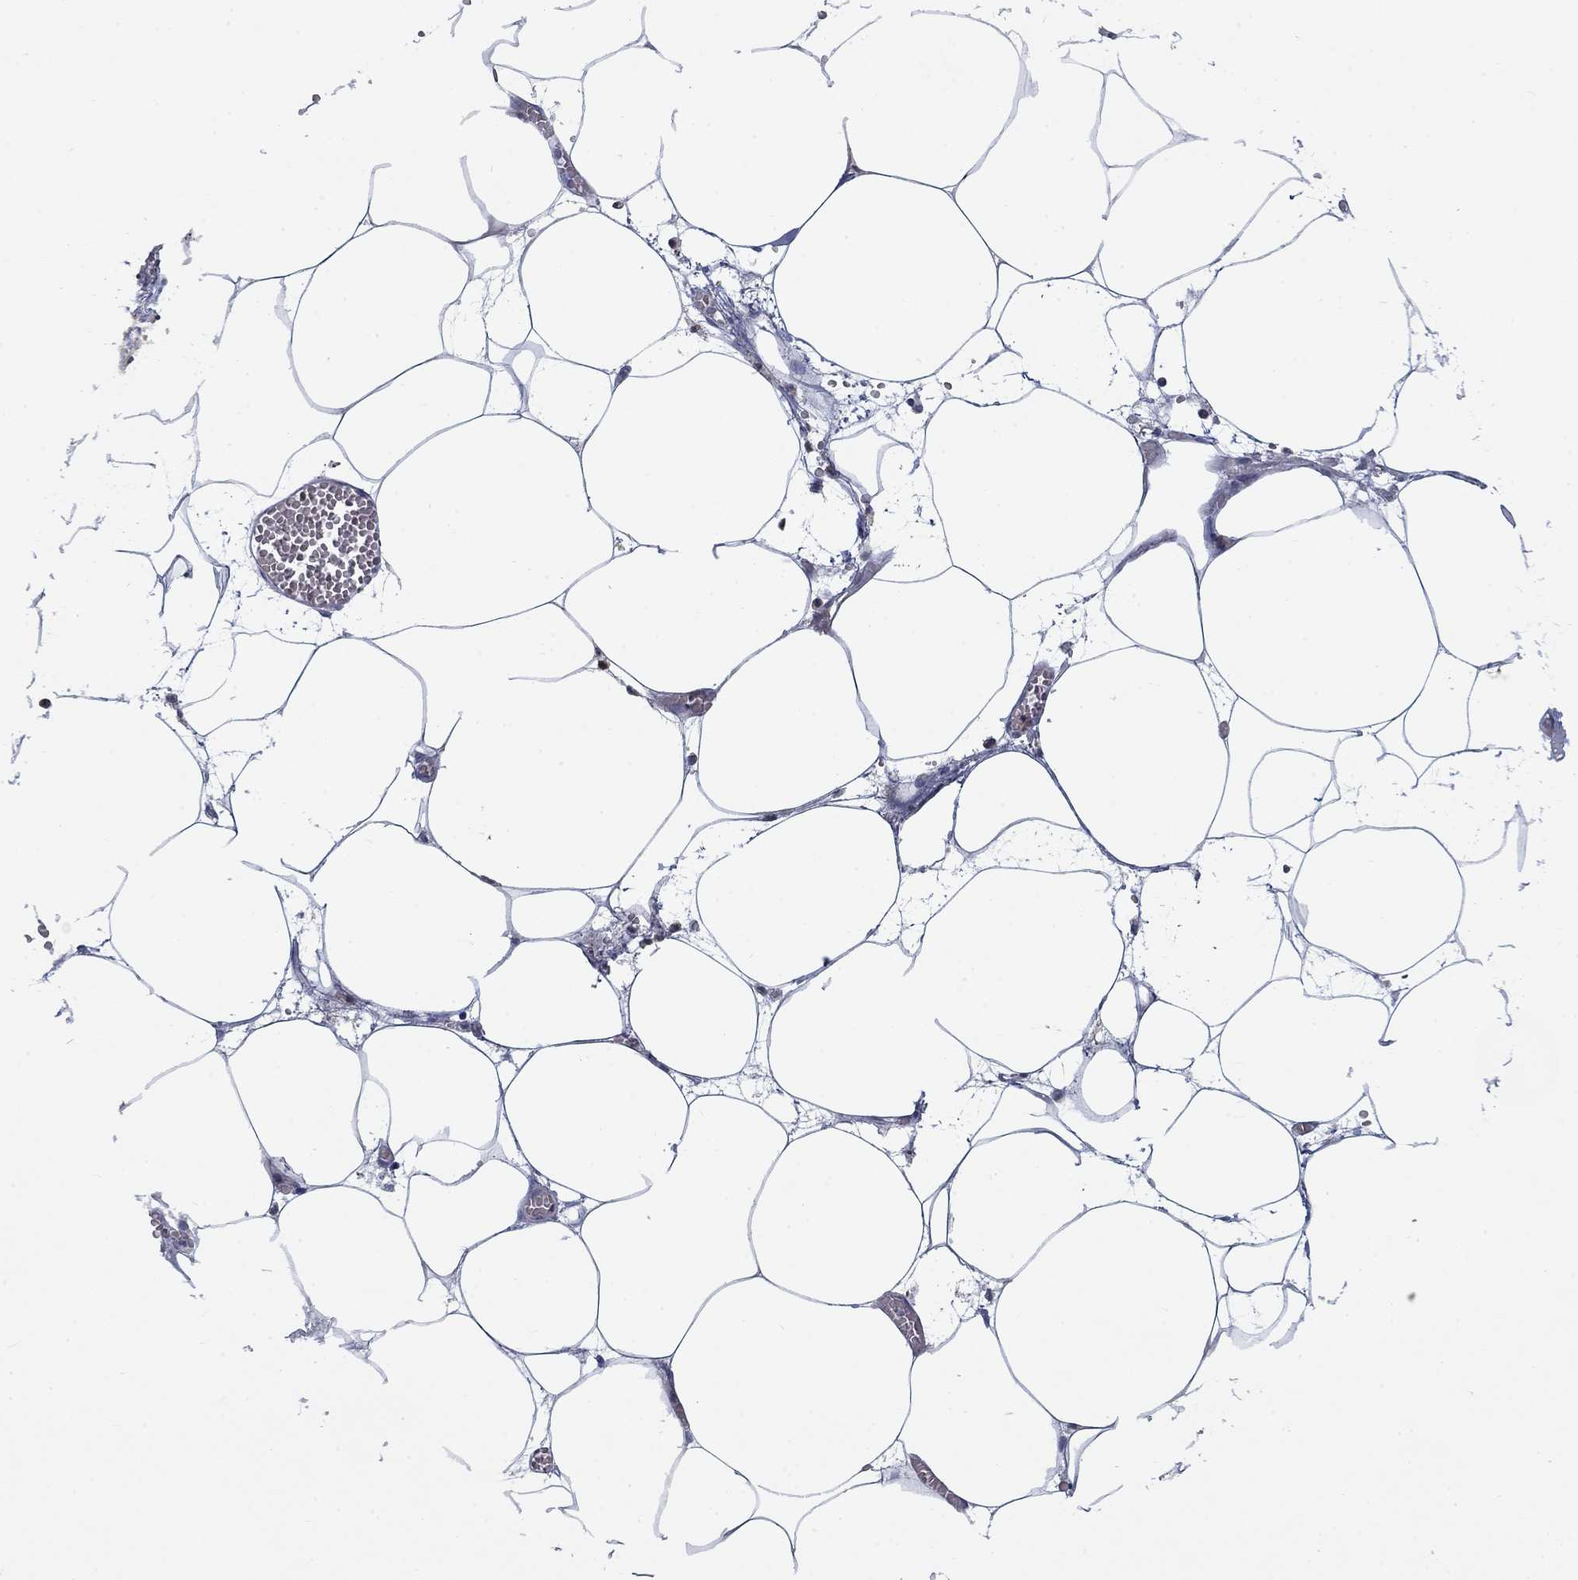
{"staining": {"intensity": "negative", "quantity": "none", "location": "none"}, "tissue": "adipose tissue", "cell_type": "Adipocytes", "image_type": "normal", "snomed": [{"axis": "morphology", "description": "Normal tissue, NOS"}, {"axis": "topography", "description": "Adipose tissue"}, {"axis": "topography", "description": "Pancreas"}, {"axis": "topography", "description": "Peripheral nerve tissue"}], "caption": "A high-resolution micrograph shows immunohistochemistry (IHC) staining of benign adipose tissue, which reveals no significant expression in adipocytes. (DAB (3,3'-diaminobenzidine) immunohistochemistry visualized using brightfield microscopy, high magnification).", "gene": "KIF15", "patient": {"sex": "female", "age": 58}}